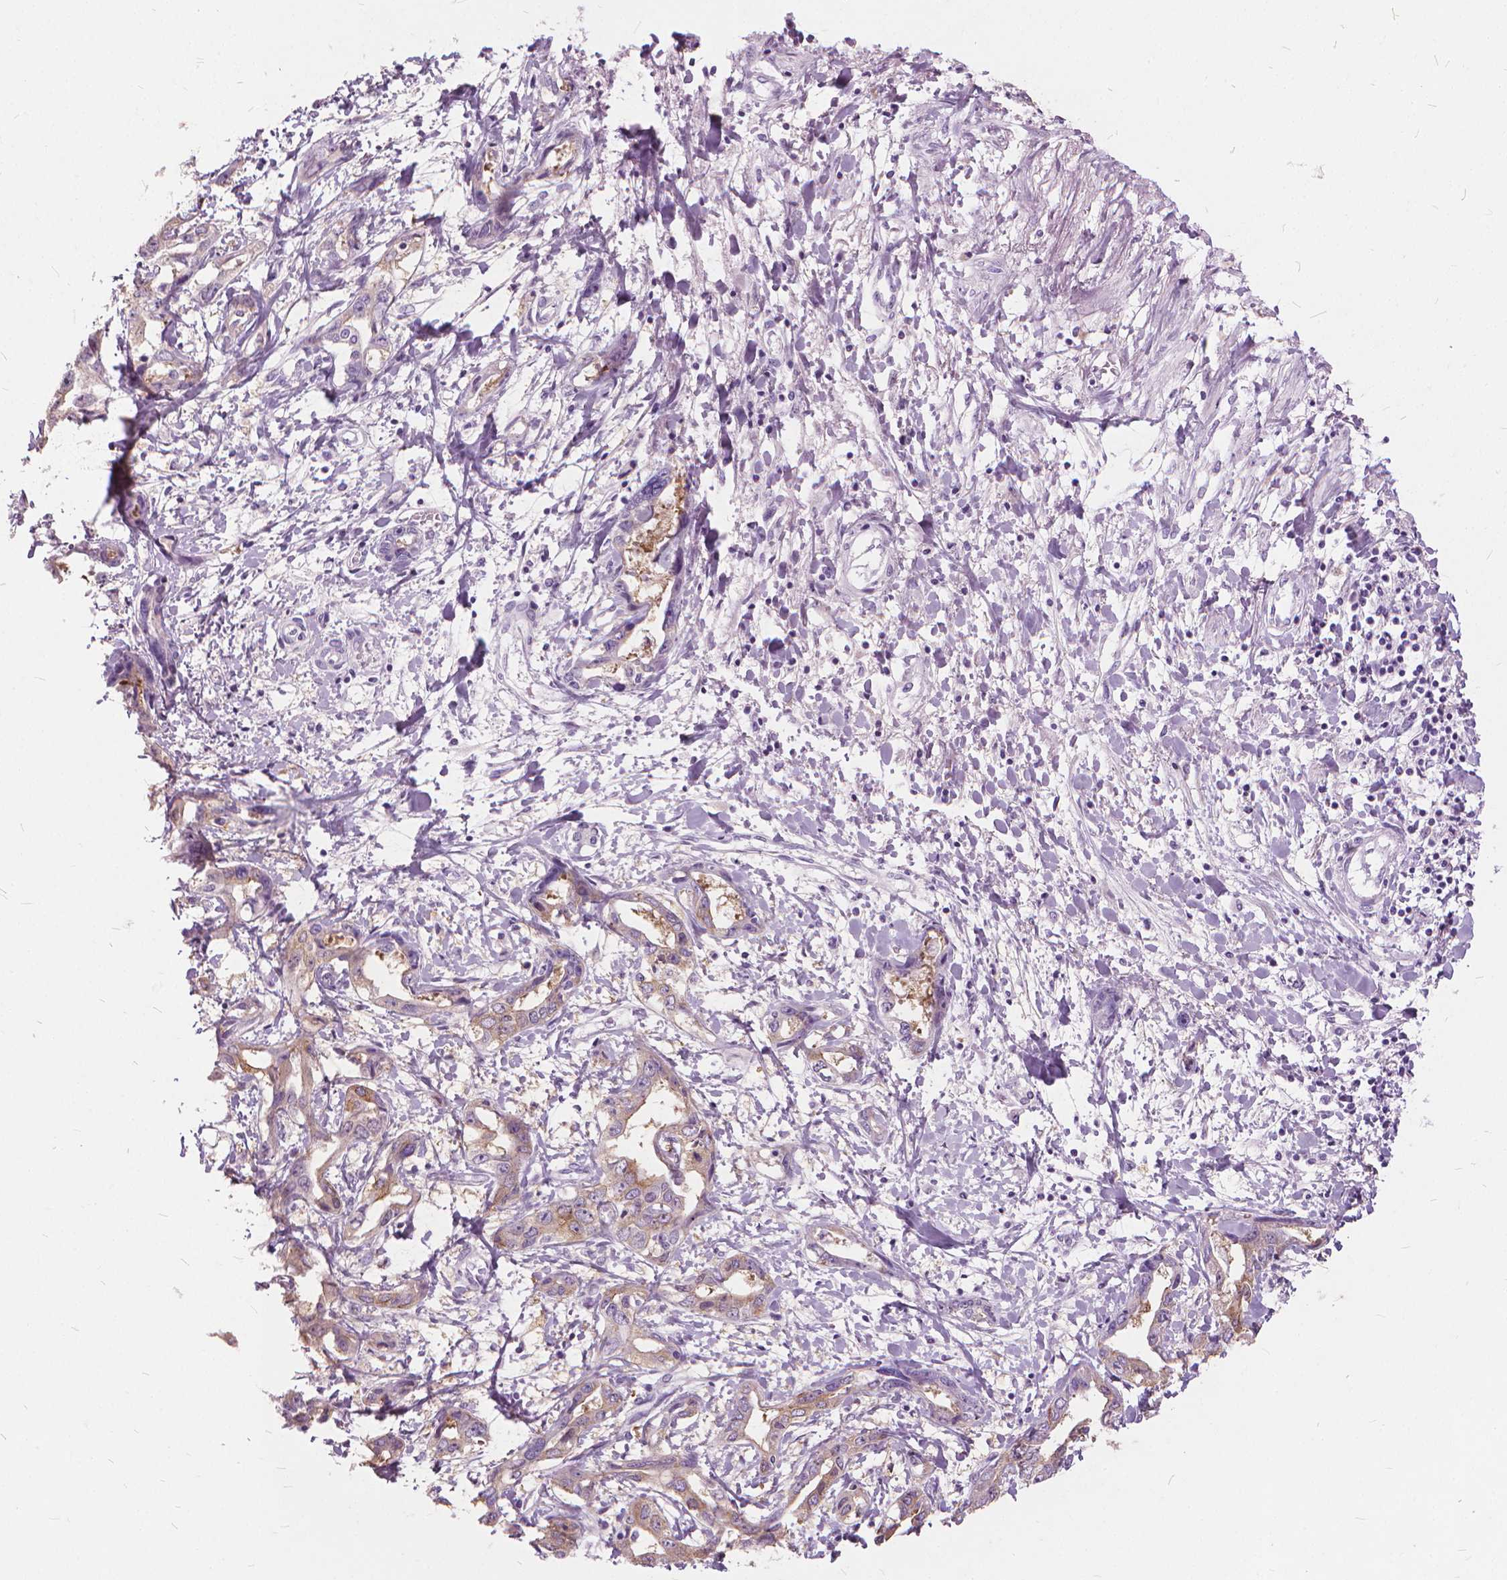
{"staining": {"intensity": "weak", "quantity": ">75%", "location": "cytoplasmic/membranous"}, "tissue": "liver cancer", "cell_type": "Tumor cells", "image_type": "cancer", "snomed": [{"axis": "morphology", "description": "Cholangiocarcinoma"}, {"axis": "topography", "description": "Liver"}], "caption": "Cholangiocarcinoma (liver) stained for a protein (brown) shows weak cytoplasmic/membranous positive expression in about >75% of tumor cells.", "gene": "DNM1", "patient": {"sex": "male", "age": 59}}